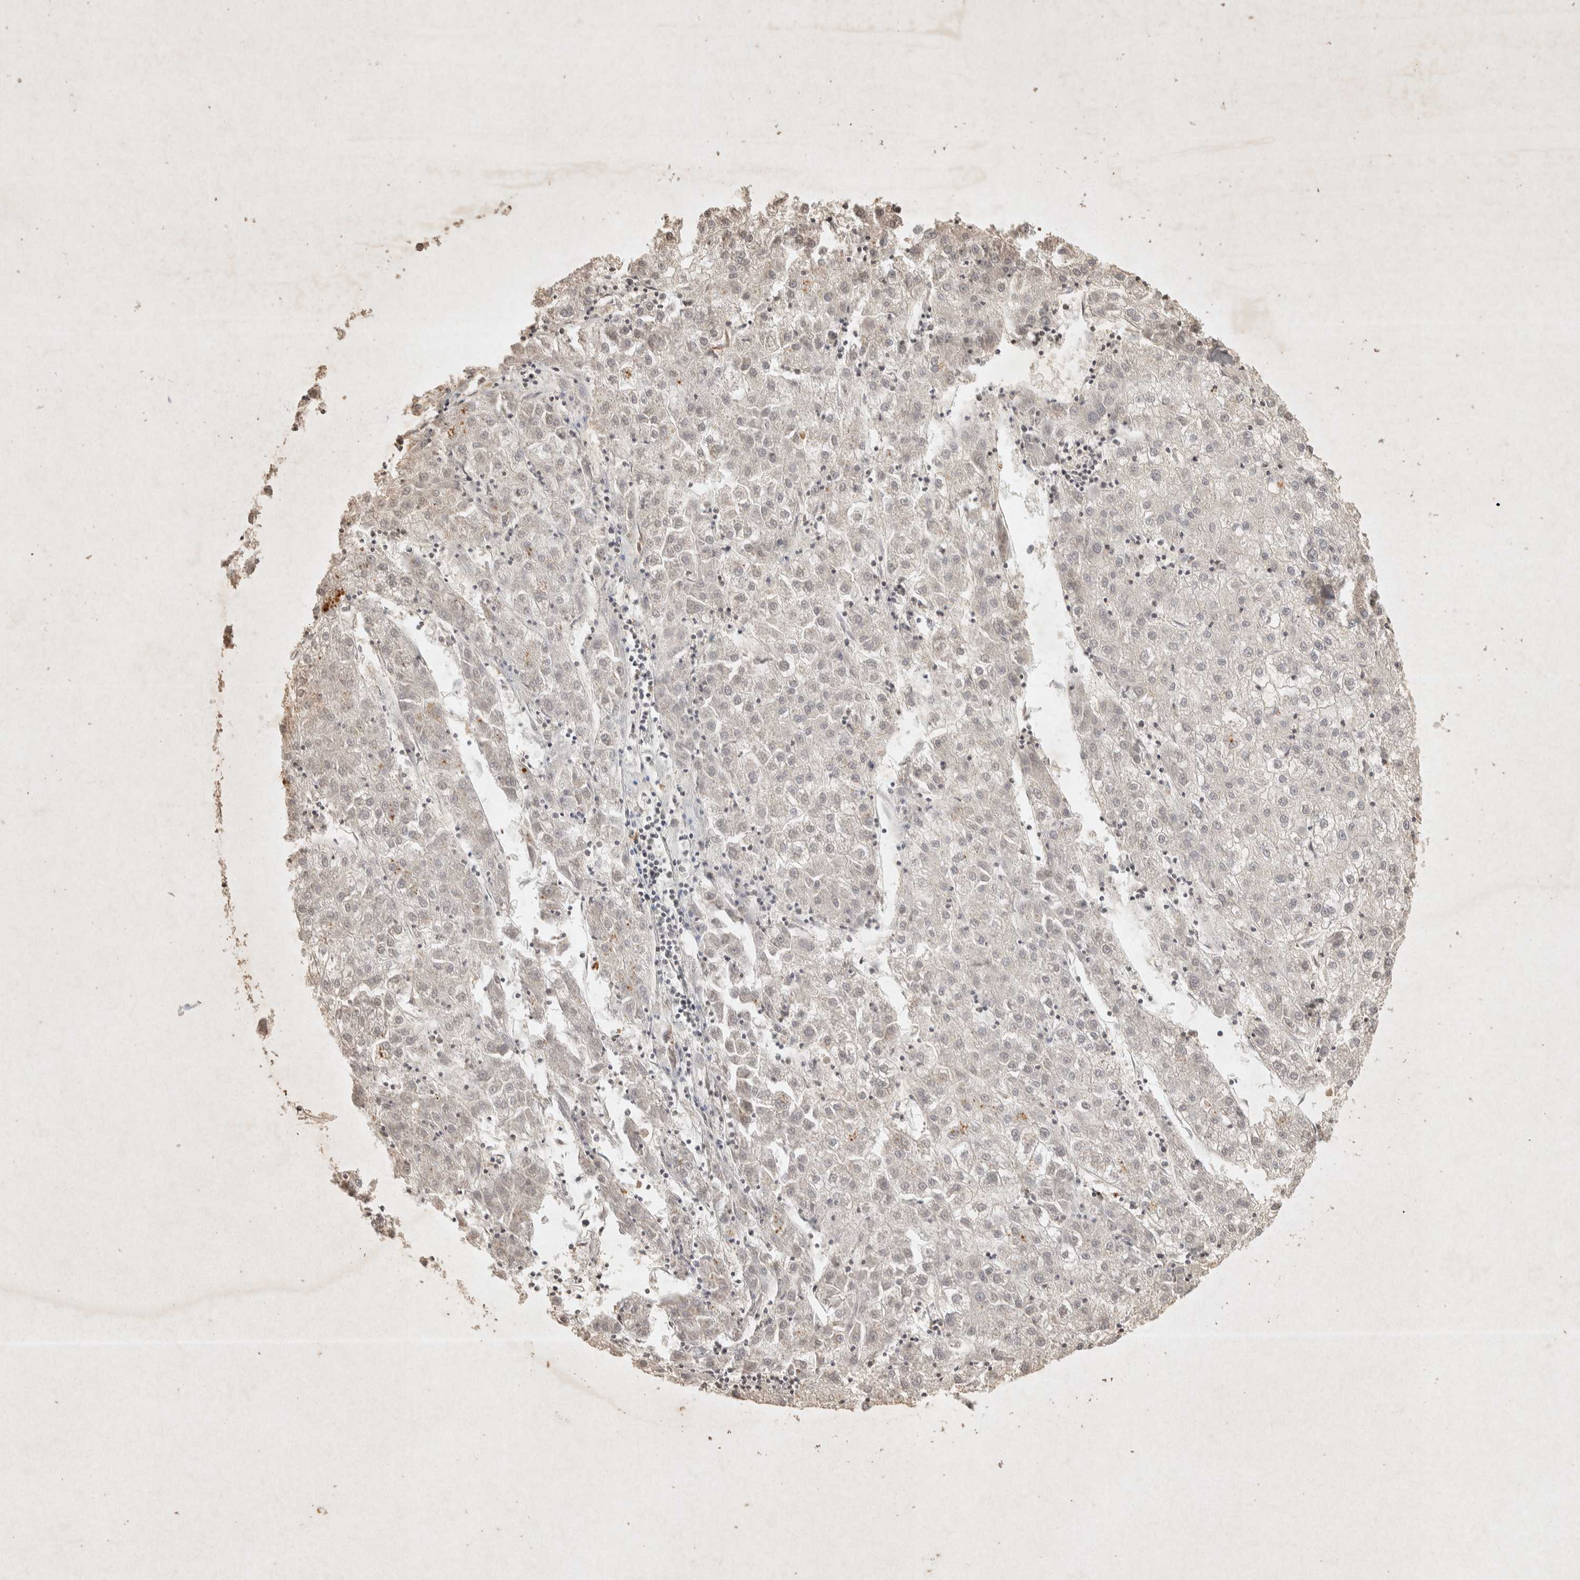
{"staining": {"intensity": "weak", "quantity": "<25%", "location": "cytoplasmic/membranous,nuclear"}, "tissue": "liver cancer", "cell_type": "Tumor cells", "image_type": "cancer", "snomed": [{"axis": "morphology", "description": "Carcinoma, Hepatocellular, NOS"}, {"axis": "topography", "description": "Liver"}], "caption": "Hepatocellular carcinoma (liver) stained for a protein using immunohistochemistry exhibits no positivity tumor cells.", "gene": "RAC2", "patient": {"sex": "male", "age": 72}}